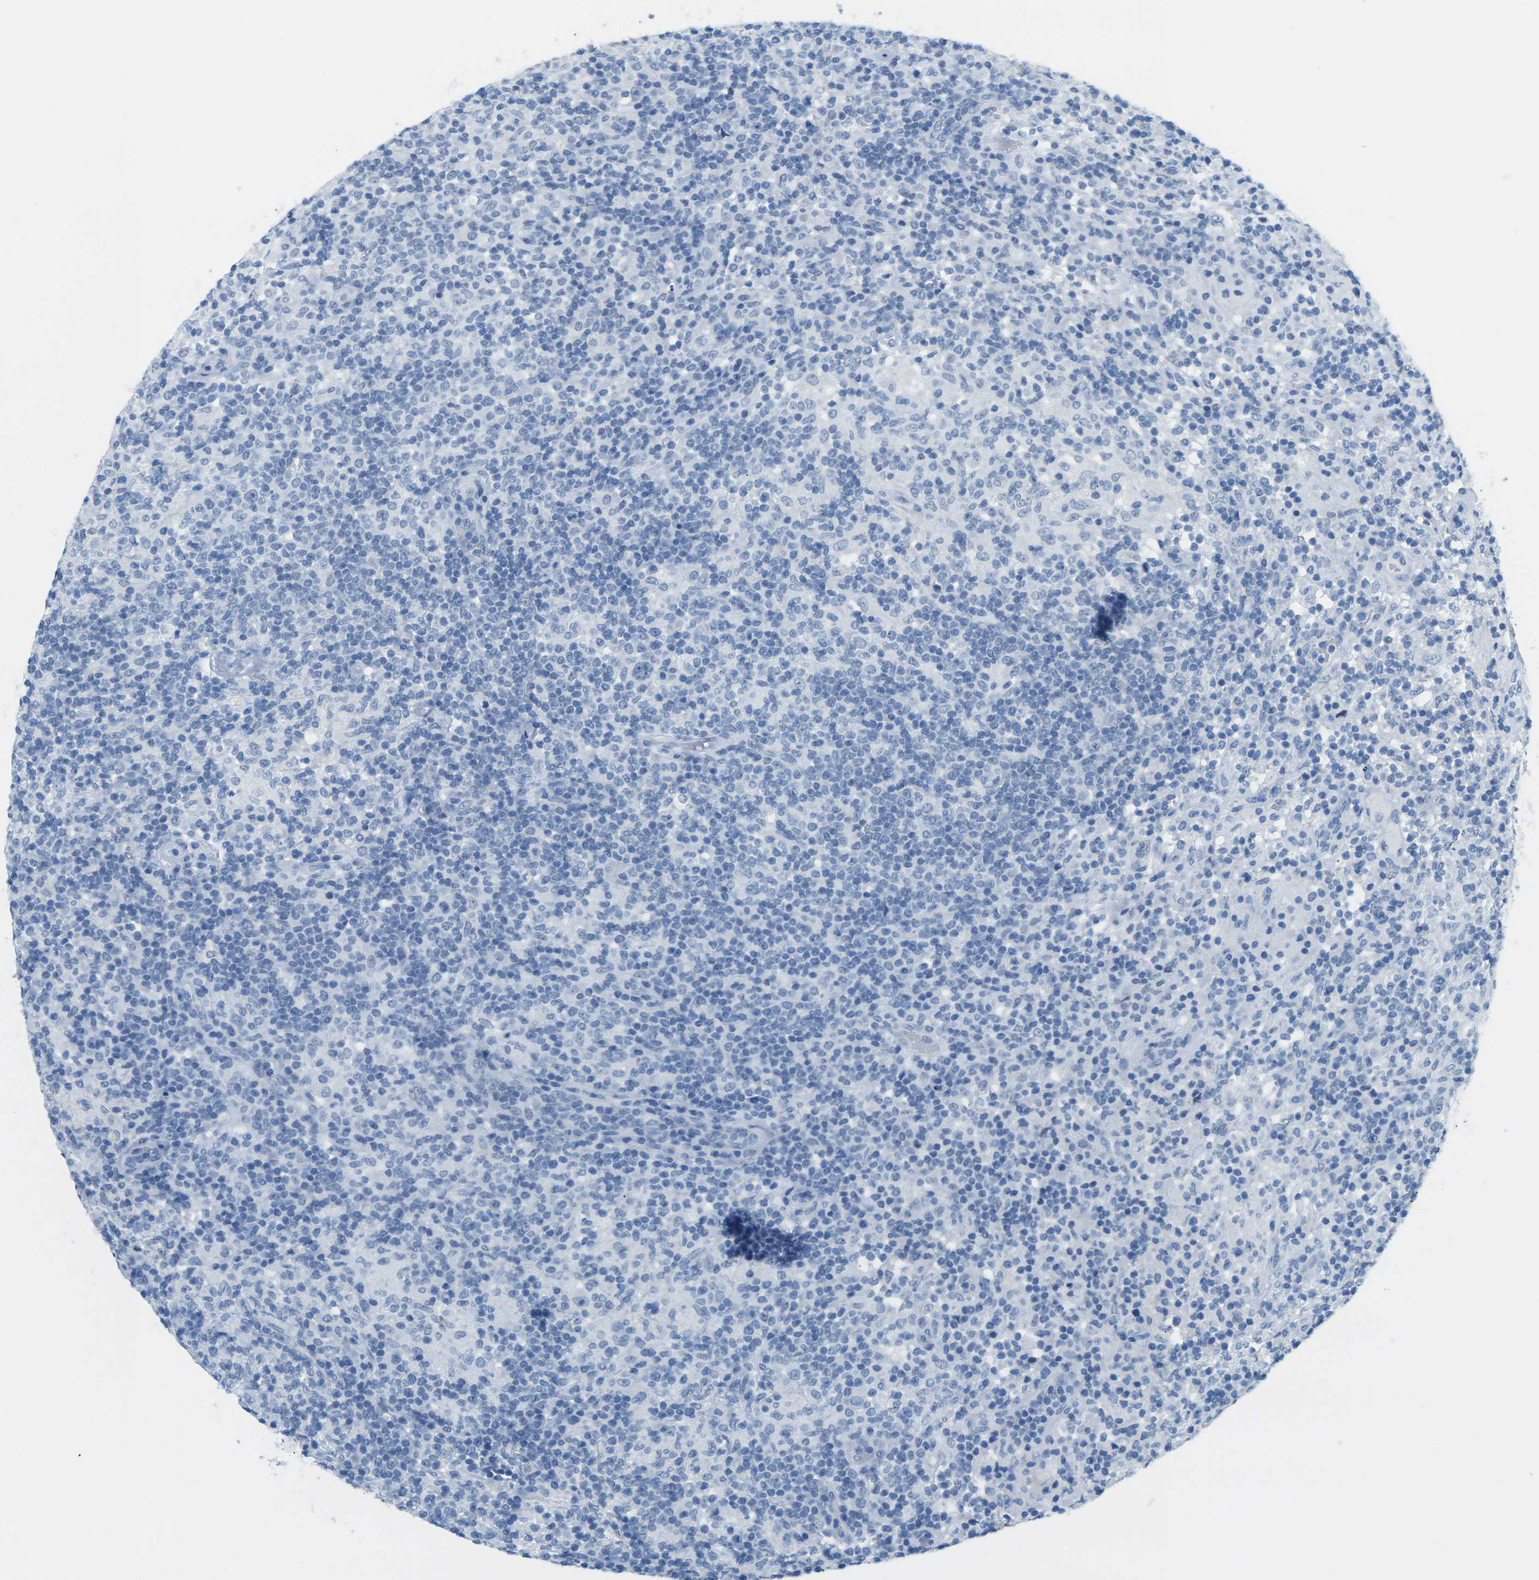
{"staining": {"intensity": "negative", "quantity": "none", "location": "none"}, "tissue": "lymphoma", "cell_type": "Tumor cells", "image_type": "cancer", "snomed": [{"axis": "morphology", "description": "Hodgkin's disease, NOS"}, {"axis": "topography", "description": "Lymph node"}], "caption": "Tumor cells show no significant staining in Hodgkin's disease.", "gene": "CTAG1A", "patient": {"sex": "male", "age": 70}}